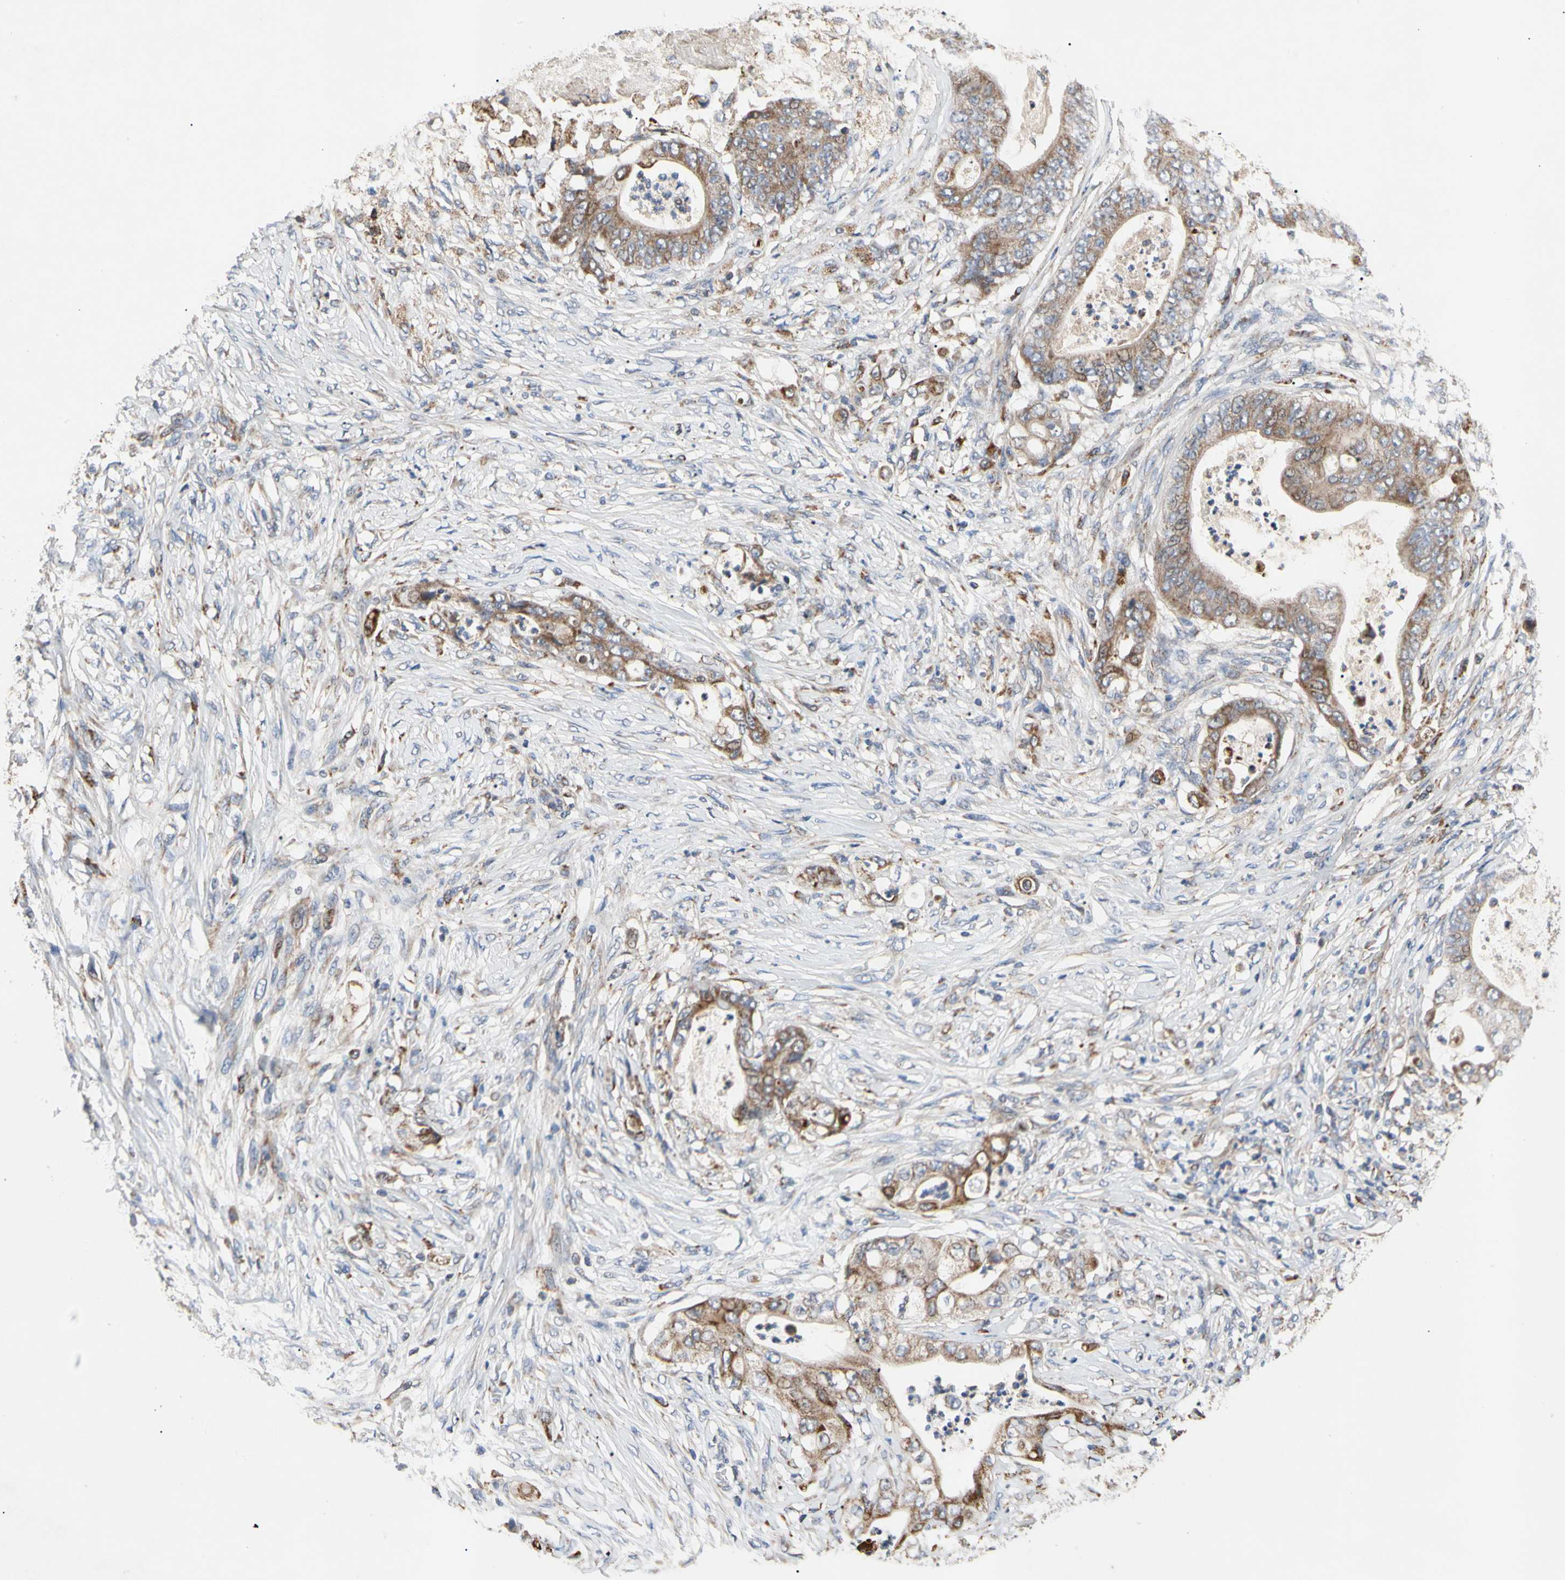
{"staining": {"intensity": "moderate", "quantity": ">75%", "location": "cytoplasmic/membranous"}, "tissue": "stomach cancer", "cell_type": "Tumor cells", "image_type": "cancer", "snomed": [{"axis": "morphology", "description": "Adenocarcinoma, NOS"}, {"axis": "topography", "description": "Stomach"}], "caption": "Brown immunohistochemical staining in human stomach cancer (adenocarcinoma) demonstrates moderate cytoplasmic/membranous expression in about >75% of tumor cells.", "gene": "GPD2", "patient": {"sex": "female", "age": 73}}